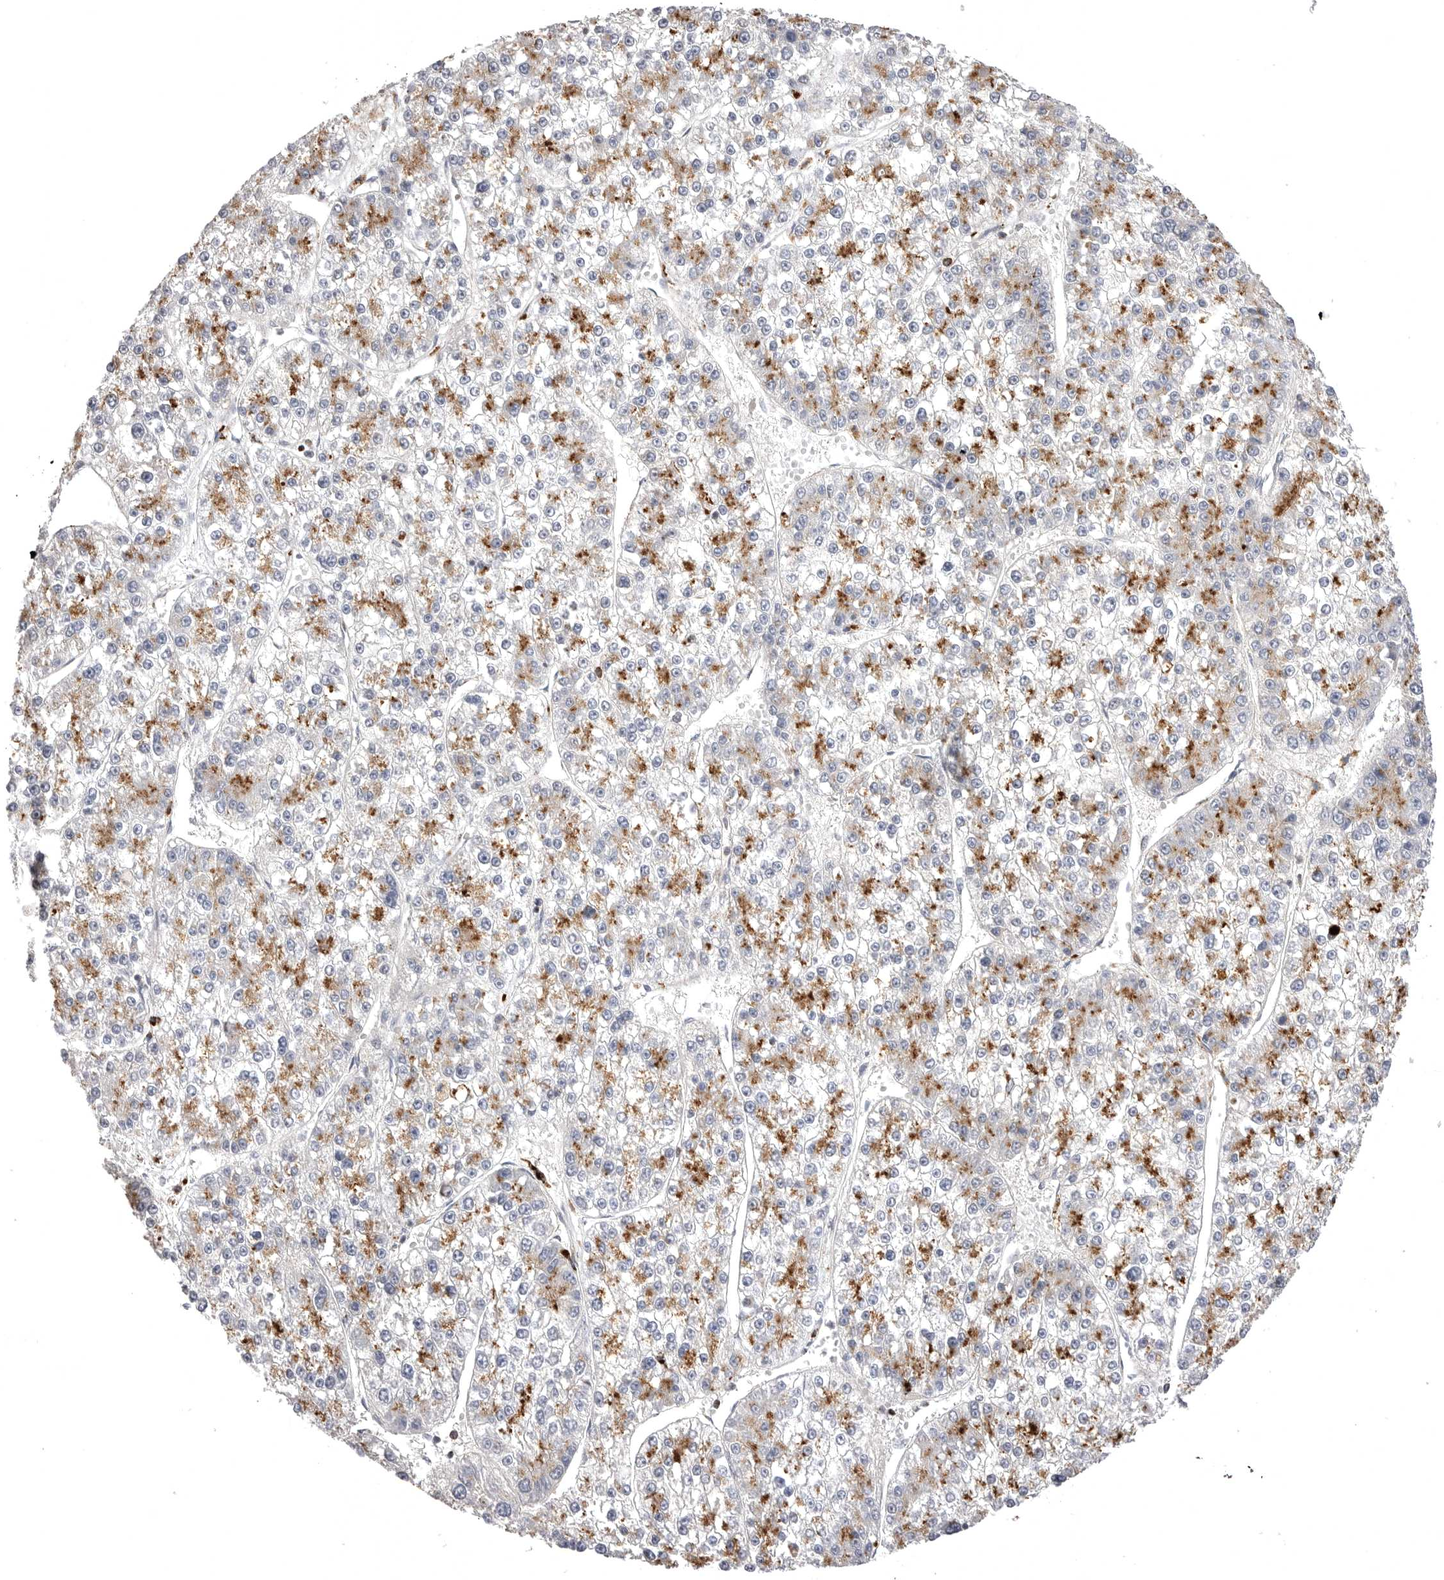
{"staining": {"intensity": "strong", "quantity": "25%-75%", "location": "cytoplasmic/membranous"}, "tissue": "liver cancer", "cell_type": "Tumor cells", "image_type": "cancer", "snomed": [{"axis": "morphology", "description": "Carcinoma, Hepatocellular, NOS"}, {"axis": "topography", "description": "Liver"}], "caption": "Human liver cancer (hepatocellular carcinoma) stained for a protein (brown) demonstrates strong cytoplasmic/membranous positive expression in about 25%-75% of tumor cells.", "gene": "PSPN", "patient": {"sex": "female", "age": 73}}